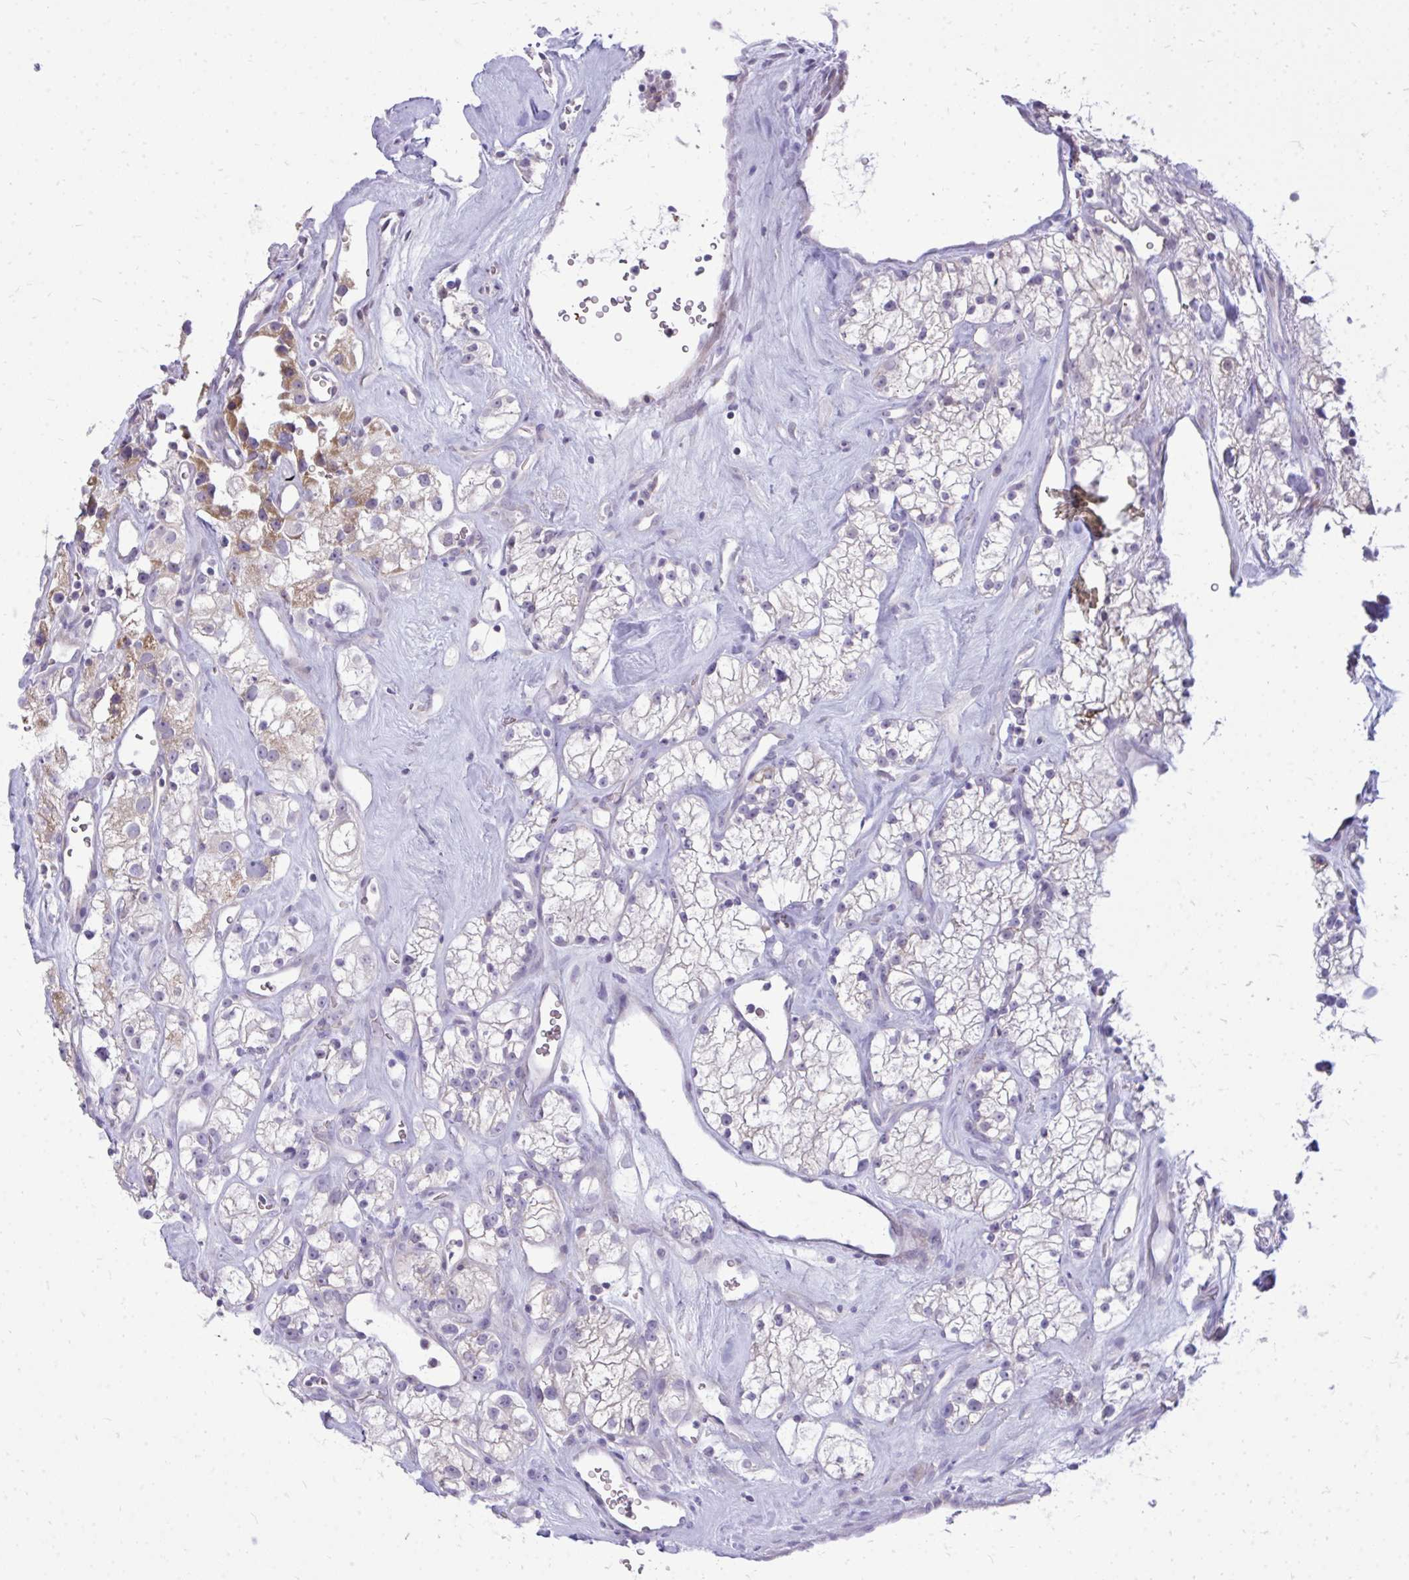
{"staining": {"intensity": "weak", "quantity": "25%-75%", "location": "cytoplasmic/membranous"}, "tissue": "renal cancer", "cell_type": "Tumor cells", "image_type": "cancer", "snomed": [{"axis": "morphology", "description": "Adenocarcinoma, NOS"}, {"axis": "topography", "description": "Kidney"}], "caption": "Immunohistochemistry (IHC) (DAB (3,3'-diaminobenzidine)) staining of renal cancer demonstrates weak cytoplasmic/membranous protein positivity in approximately 25%-75% of tumor cells.", "gene": "SPTBN2", "patient": {"sex": "male", "age": 77}}